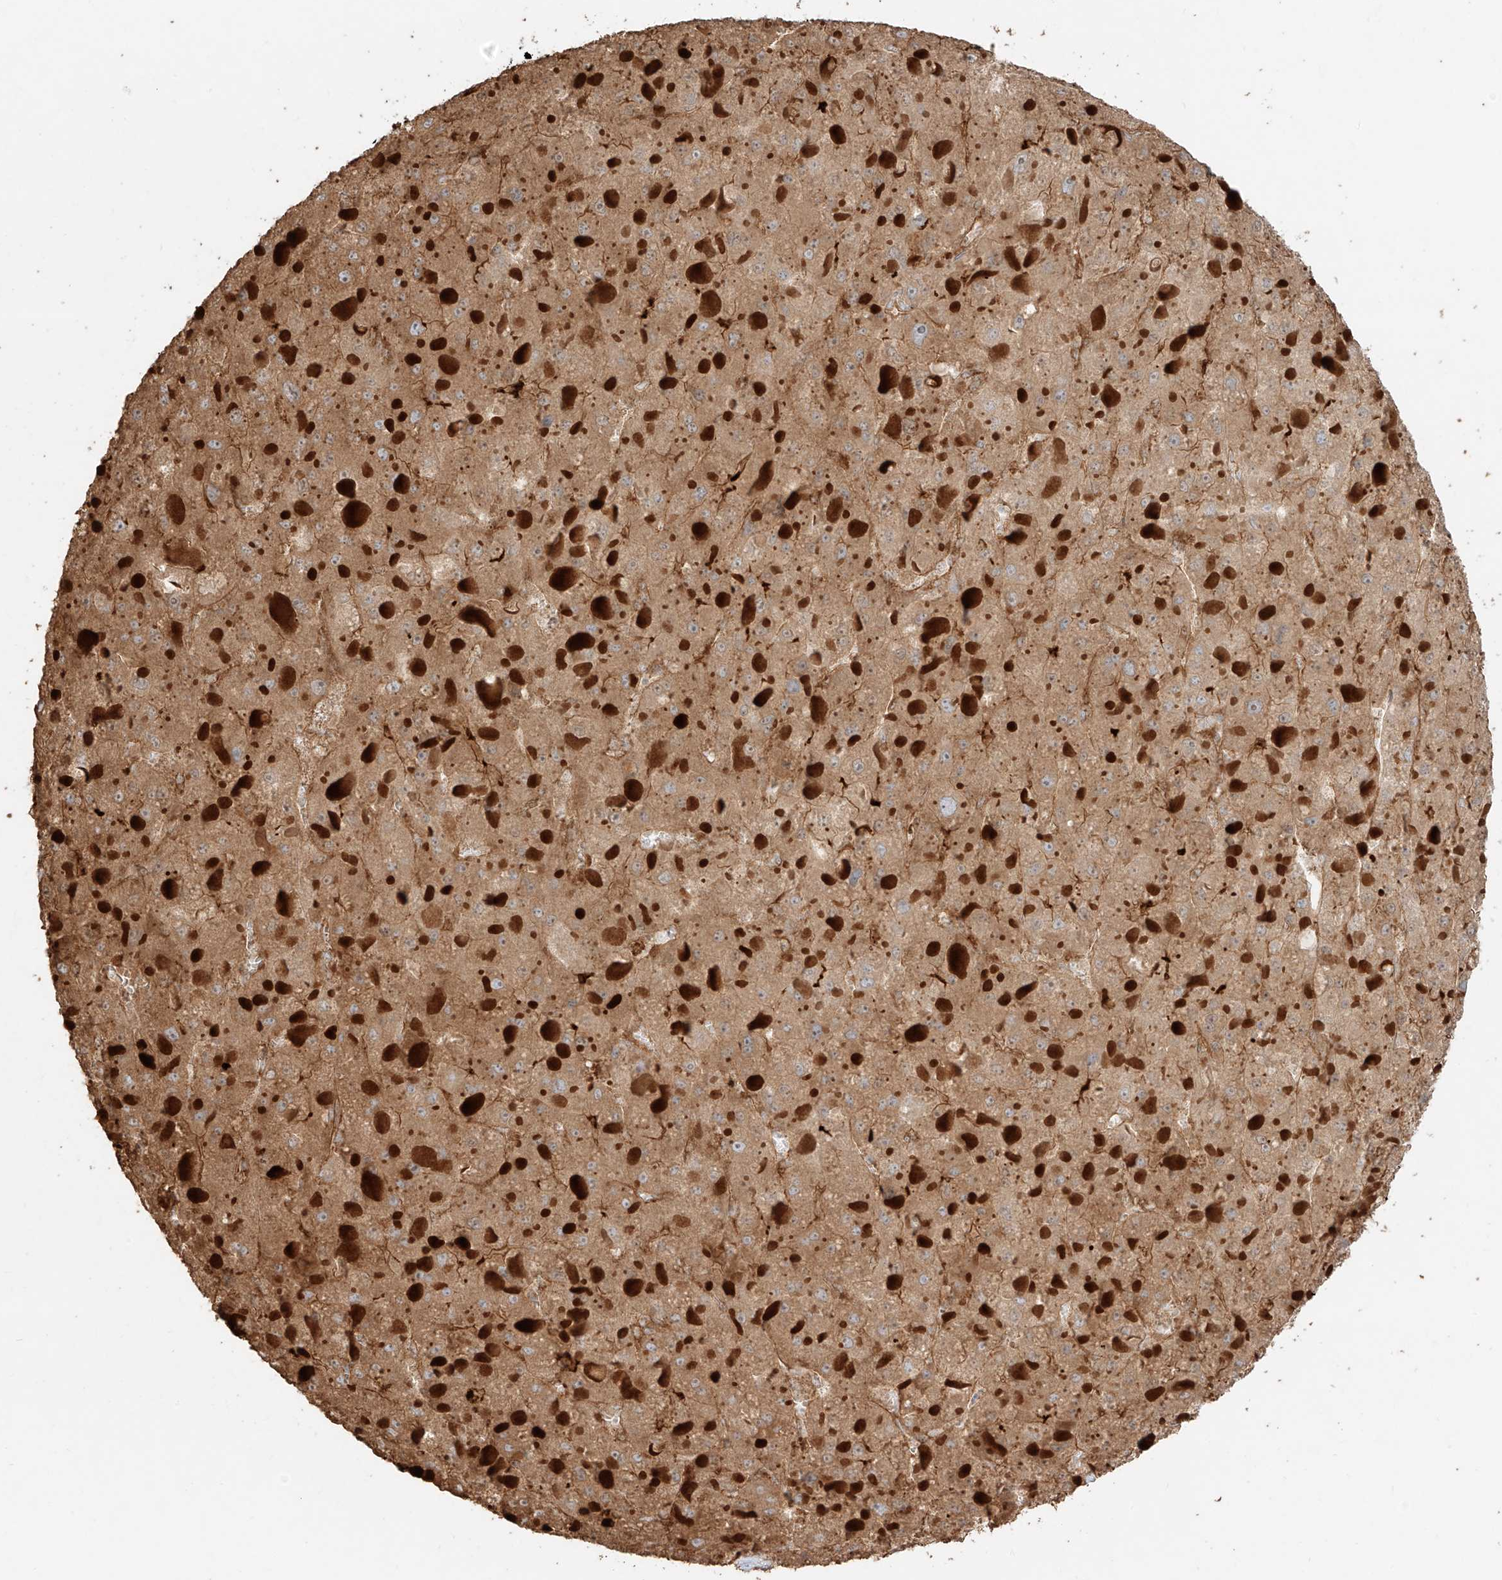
{"staining": {"intensity": "moderate", "quantity": ">75%", "location": "cytoplasmic/membranous"}, "tissue": "liver cancer", "cell_type": "Tumor cells", "image_type": "cancer", "snomed": [{"axis": "morphology", "description": "Carcinoma, Hepatocellular, NOS"}, {"axis": "topography", "description": "Liver"}], "caption": "Human hepatocellular carcinoma (liver) stained with a brown dye shows moderate cytoplasmic/membranous positive expression in approximately >75% of tumor cells.", "gene": "SNX9", "patient": {"sex": "female", "age": 73}}